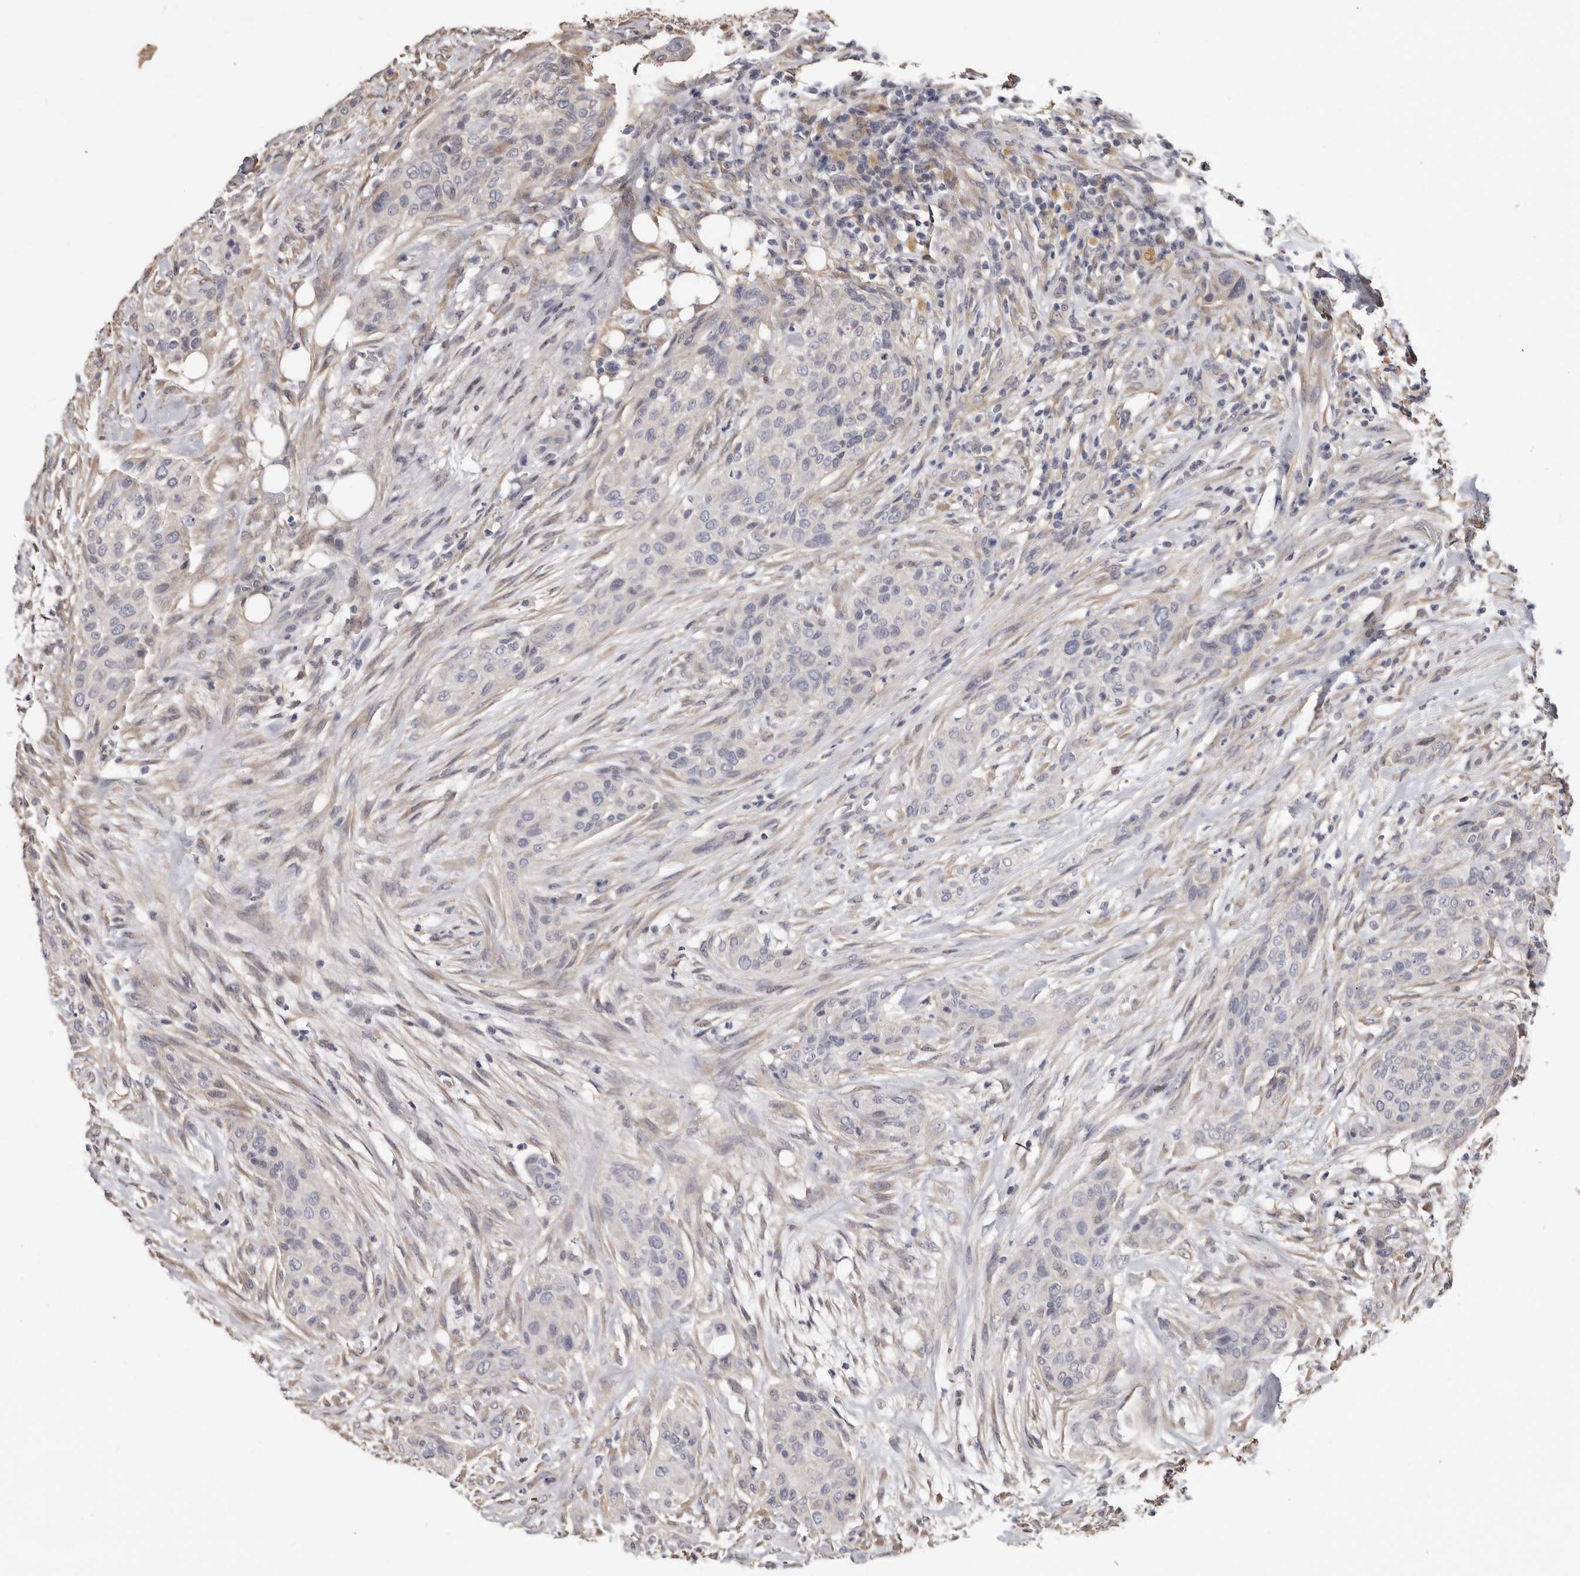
{"staining": {"intensity": "negative", "quantity": "none", "location": "none"}, "tissue": "urothelial cancer", "cell_type": "Tumor cells", "image_type": "cancer", "snomed": [{"axis": "morphology", "description": "Urothelial carcinoma, High grade"}, {"axis": "topography", "description": "Urinary bladder"}], "caption": "A high-resolution photomicrograph shows IHC staining of urothelial cancer, which shows no significant staining in tumor cells.", "gene": "KHDRBS2", "patient": {"sex": "male", "age": 35}}